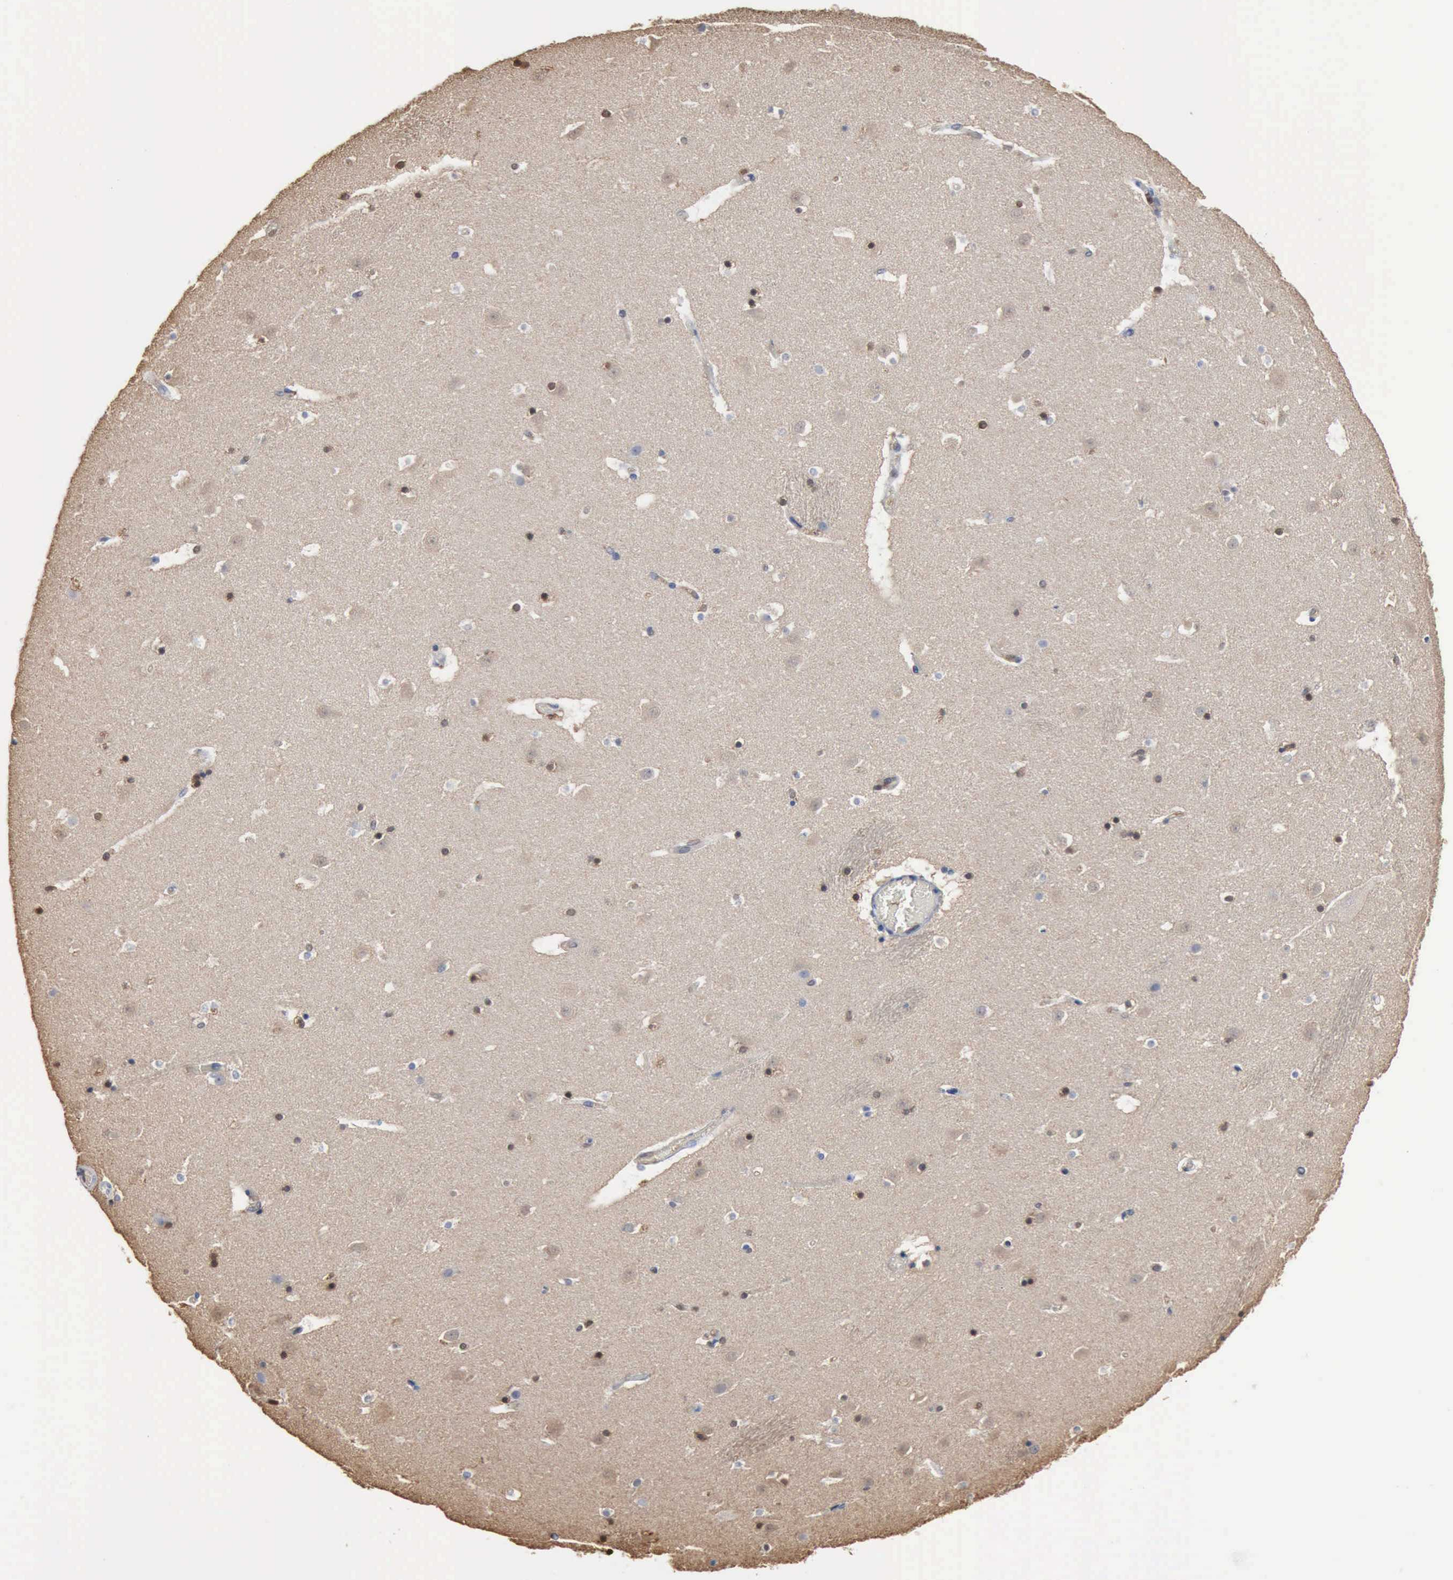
{"staining": {"intensity": "weak", "quantity": "25%-75%", "location": "cytoplasmic/membranous,nuclear"}, "tissue": "caudate", "cell_type": "Glial cells", "image_type": "normal", "snomed": [{"axis": "morphology", "description": "Normal tissue, NOS"}, {"axis": "topography", "description": "Lateral ventricle wall"}], "caption": "Immunohistochemical staining of unremarkable caudate exhibits low levels of weak cytoplasmic/membranous,nuclear expression in approximately 25%-75% of glial cells.", "gene": "FSCN1", "patient": {"sex": "male", "age": 45}}